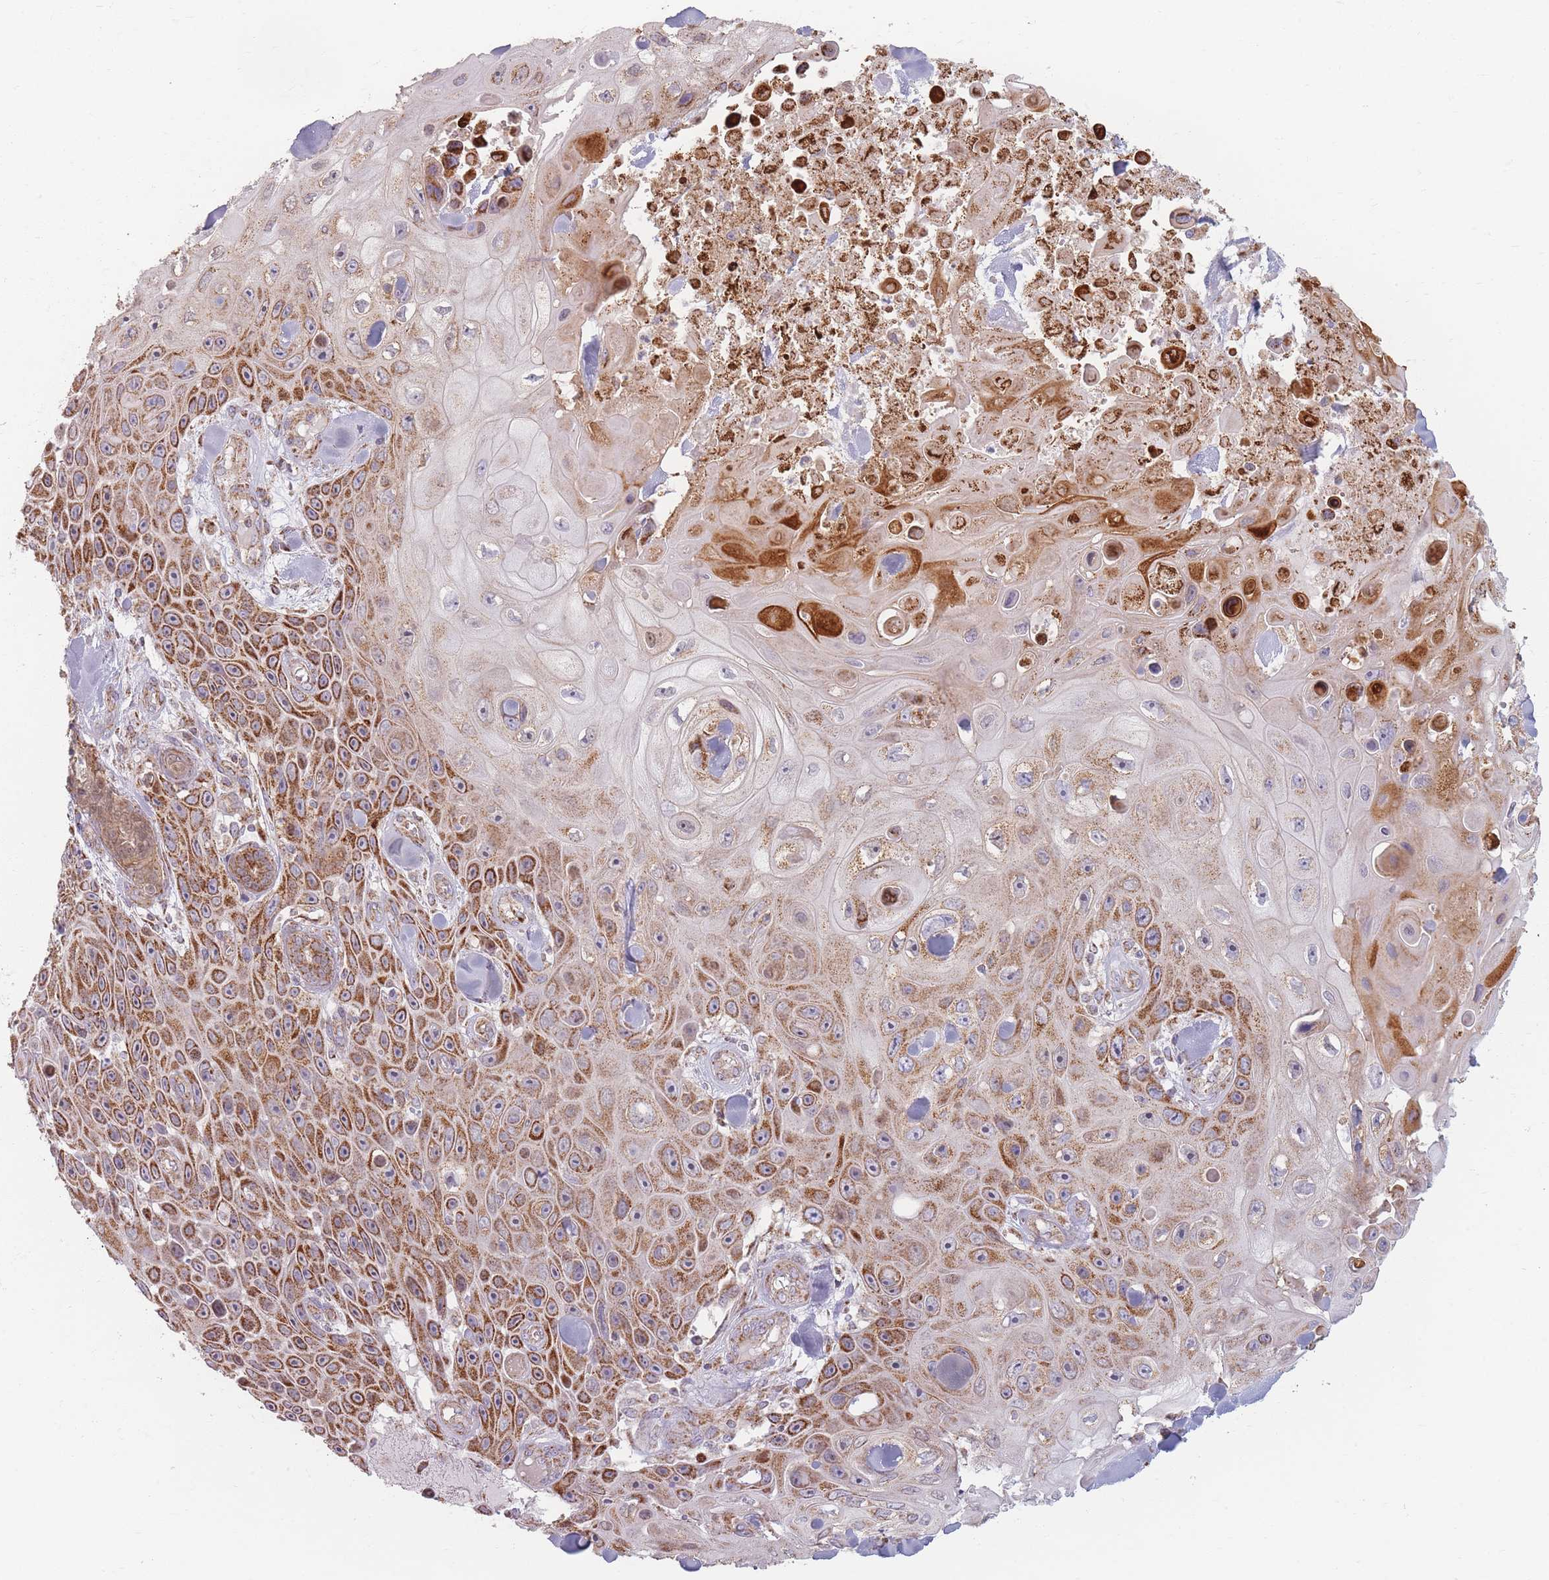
{"staining": {"intensity": "moderate", "quantity": ">75%", "location": "cytoplasmic/membranous"}, "tissue": "skin cancer", "cell_type": "Tumor cells", "image_type": "cancer", "snomed": [{"axis": "morphology", "description": "Squamous cell carcinoma, NOS"}, {"axis": "topography", "description": "Skin"}], "caption": "Immunohistochemical staining of skin squamous cell carcinoma displays medium levels of moderate cytoplasmic/membranous positivity in about >75% of tumor cells.", "gene": "ESRP2", "patient": {"sex": "male", "age": 82}}